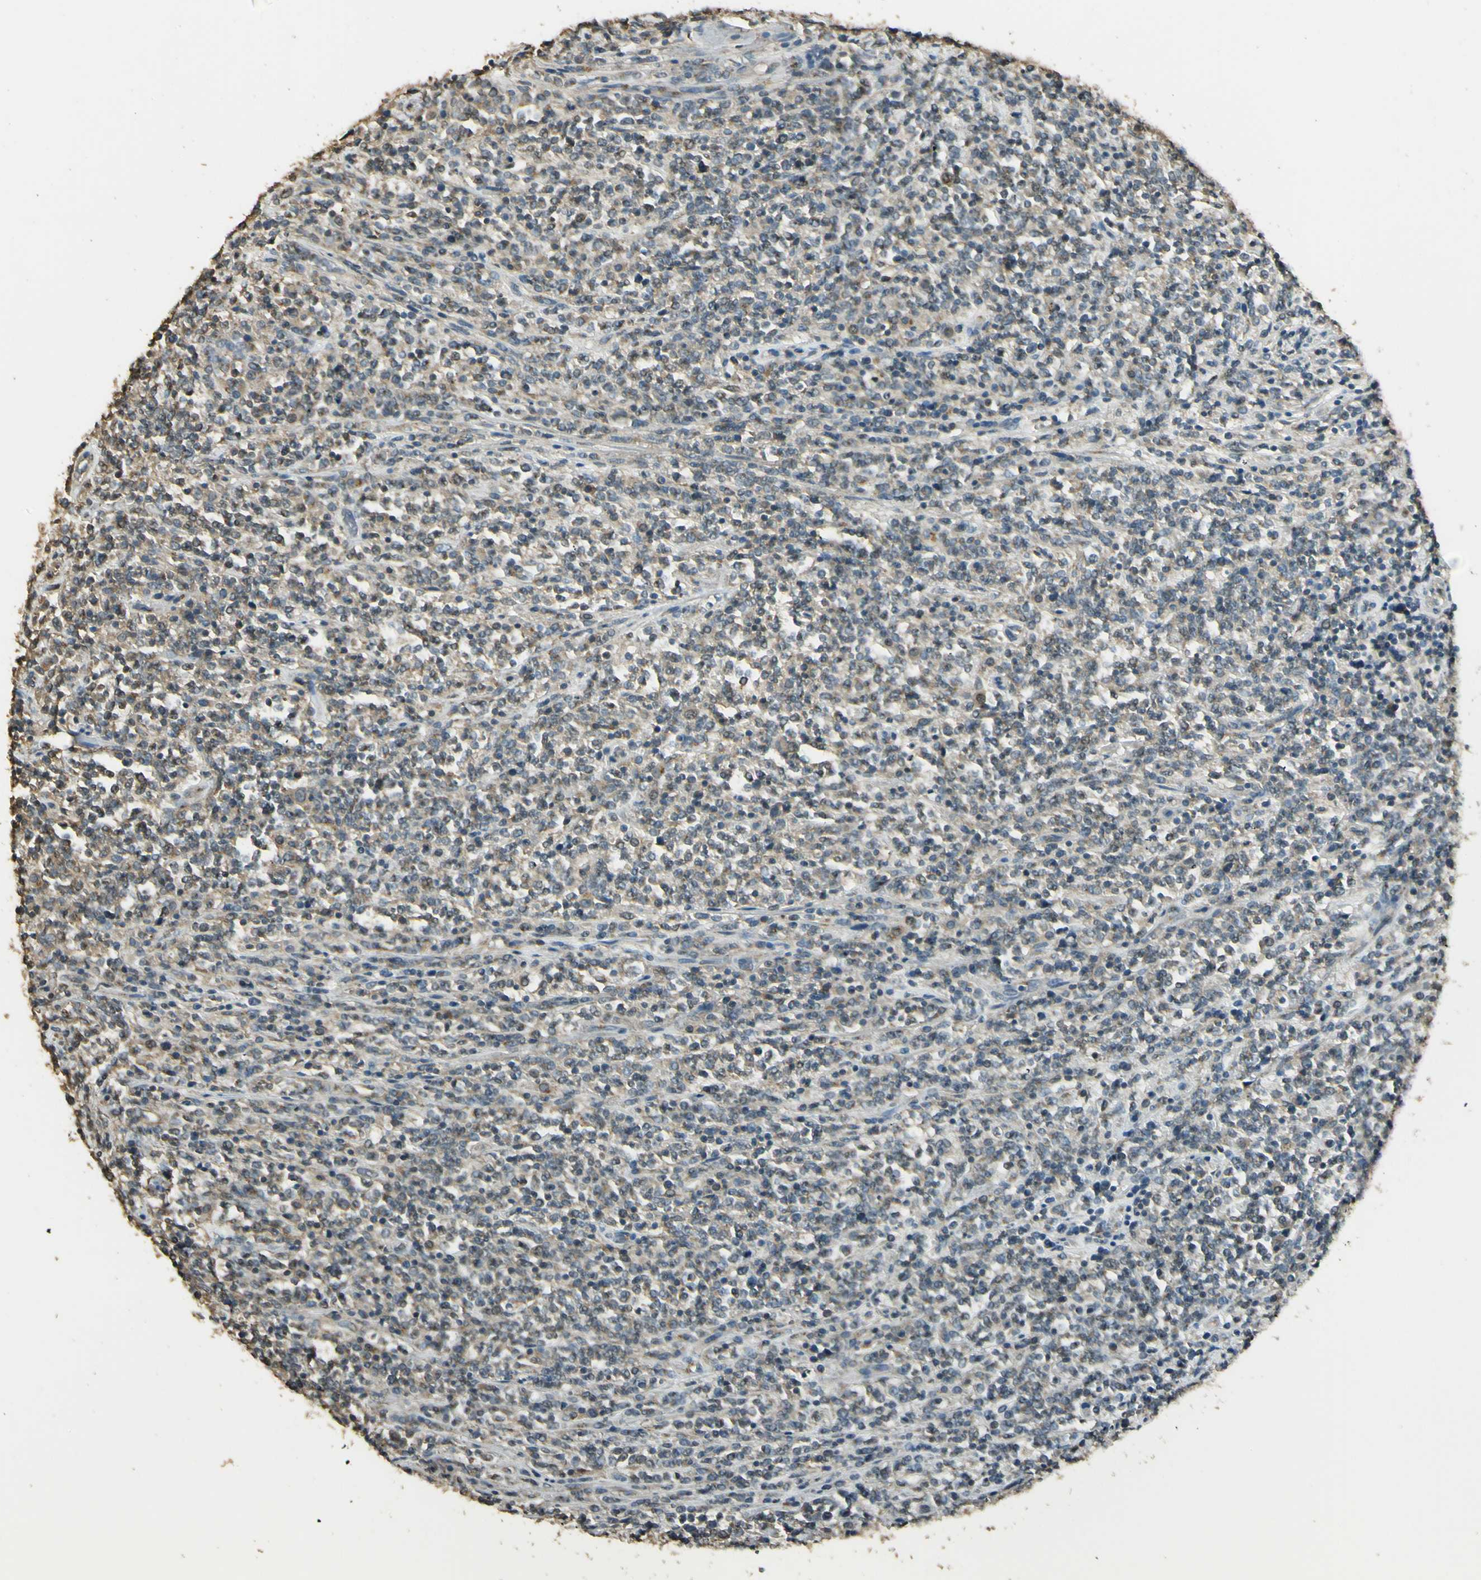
{"staining": {"intensity": "weak", "quantity": "25%-75%", "location": "cytoplasmic/membranous"}, "tissue": "lymphoma", "cell_type": "Tumor cells", "image_type": "cancer", "snomed": [{"axis": "morphology", "description": "Malignant lymphoma, non-Hodgkin's type, High grade"}, {"axis": "topography", "description": "Soft tissue"}], "caption": "Human lymphoma stained for a protein (brown) displays weak cytoplasmic/membranous positive staining in about 25%-75% of tumor cells.", "gene": "UXS1", "patient": {"sex": "male", "age": 18}}